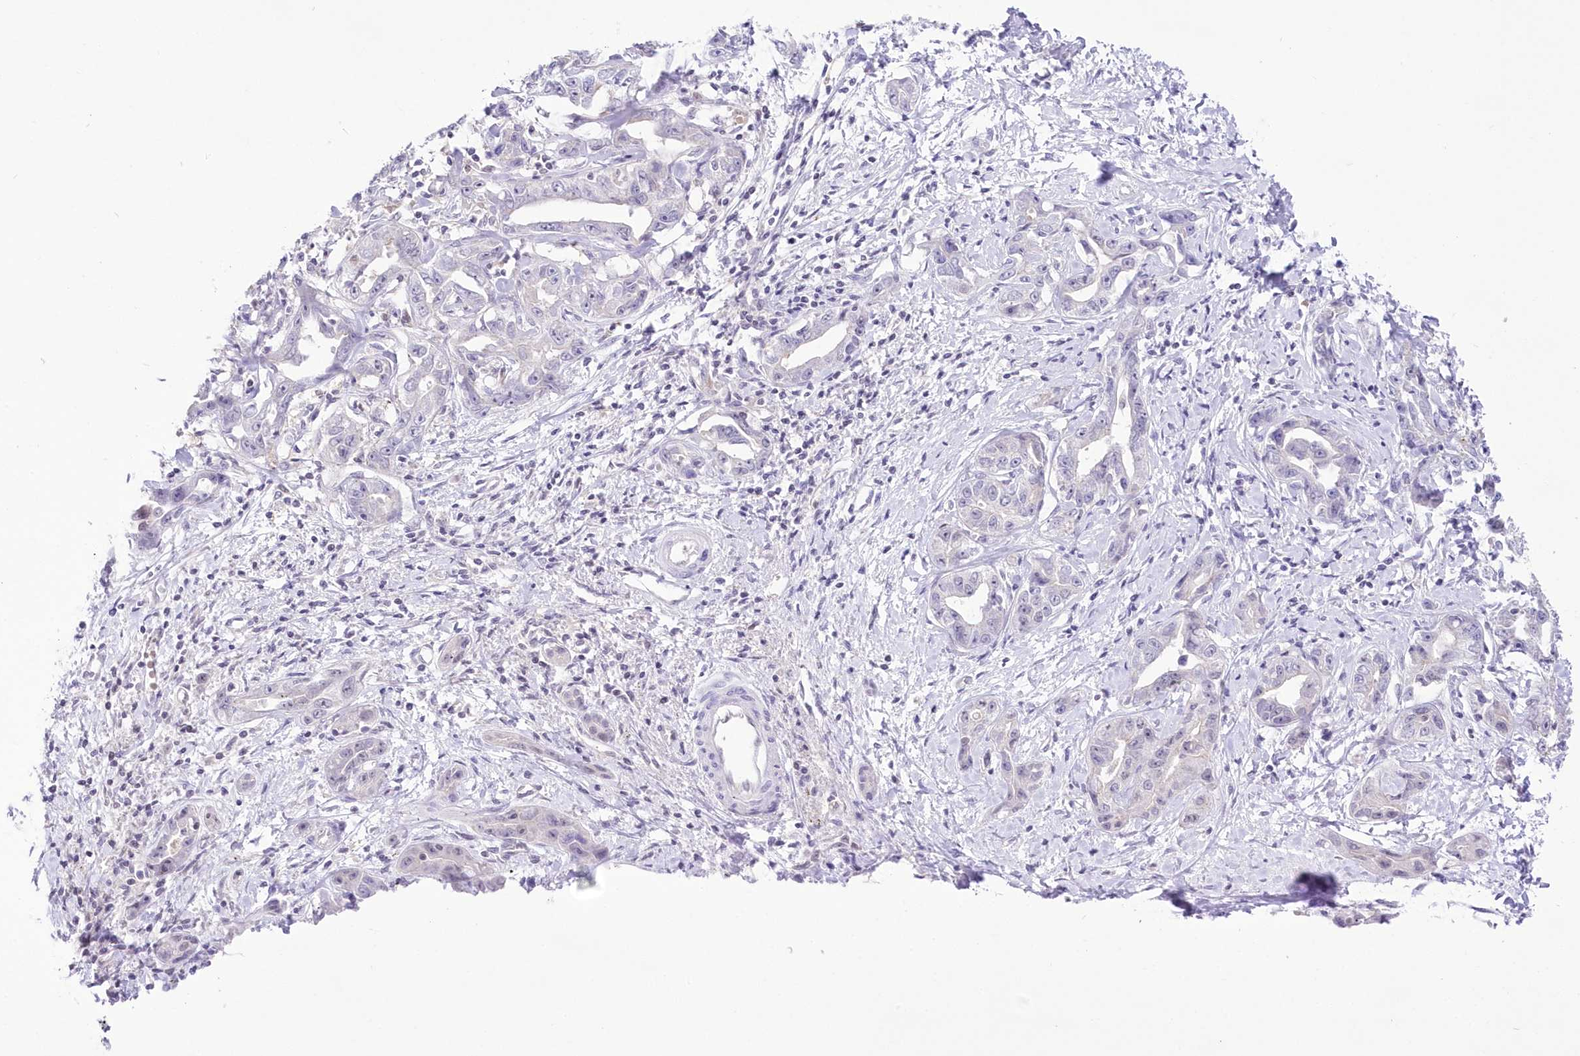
{"staining": {"intensity": "negative", "quantity": "none", "location": "none"}, "tissue": "liver cancer", "cell_type": "Tumor cells", "image_type": "cancer", "snomed": [{"axis": "morphology", "description": "Cholangiocarcinoma"}, {"axis": "topography", "description": "Liver"}], "caption": "This is an IHC image of human liver cholangiocarcinoma. There is no staining in tumor cells.", "gene": "UBA6", "patient": {"sex": "male", "age": 59}}